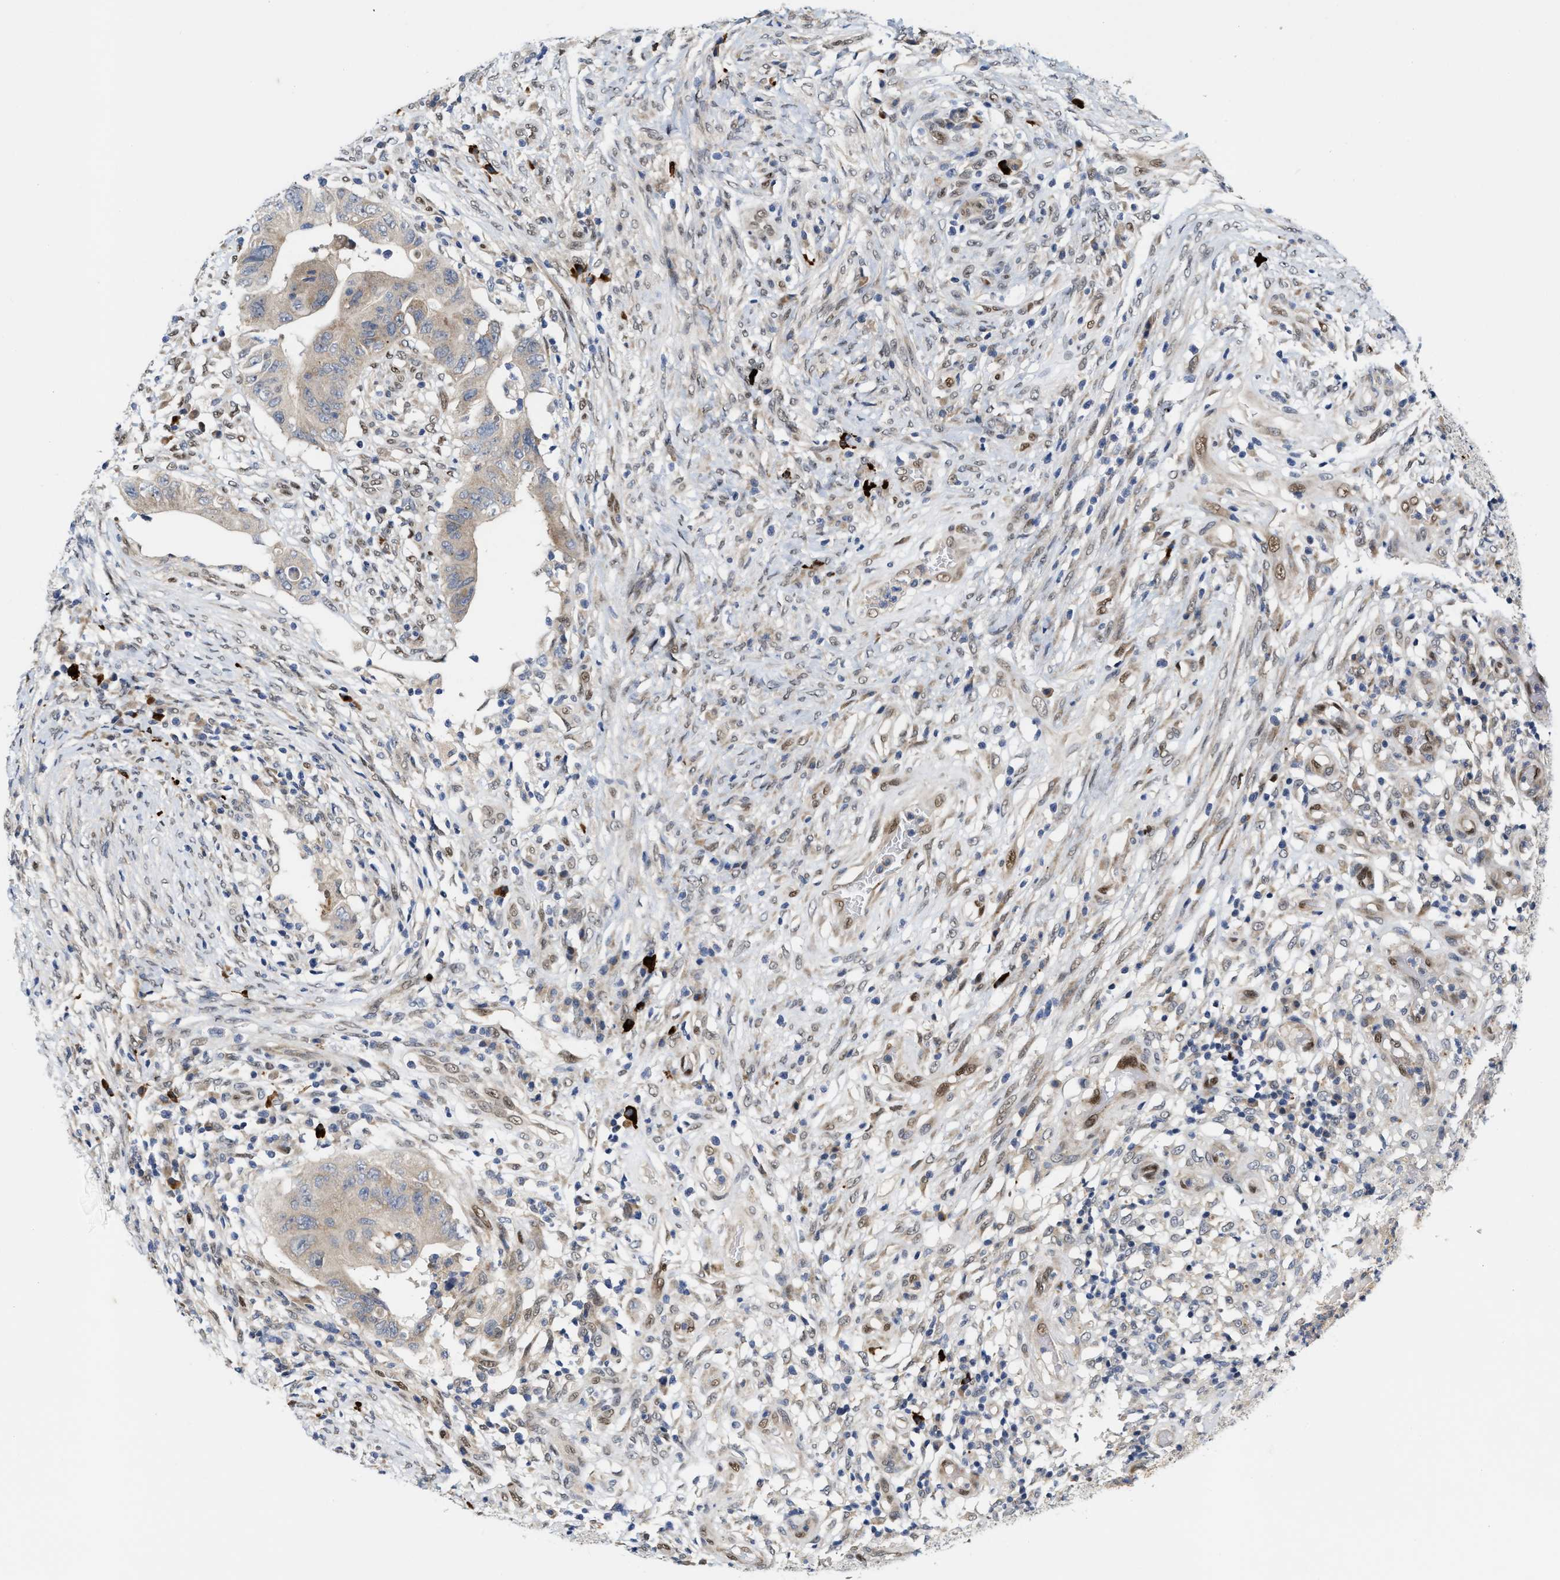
{"staining": {"intensity": "weak", "quantity": "<25%", "location": "cytoplasmic/membranous"}, "tissue": "colorectal cancer", "cell_type": "Tumor cells", "image_type": "cancer", "snomed": [{"axis": "morphology", "description": "Adenocarcinoma, NOS"}, {"axis": "topography", "description": "Rectum"}], "caption": "The IHC histopathology image has no significant expression in tumor cells of colorectal cancer tissue.", "gene": "TCF4", "patient": {"sex": "female", "age": 71}}